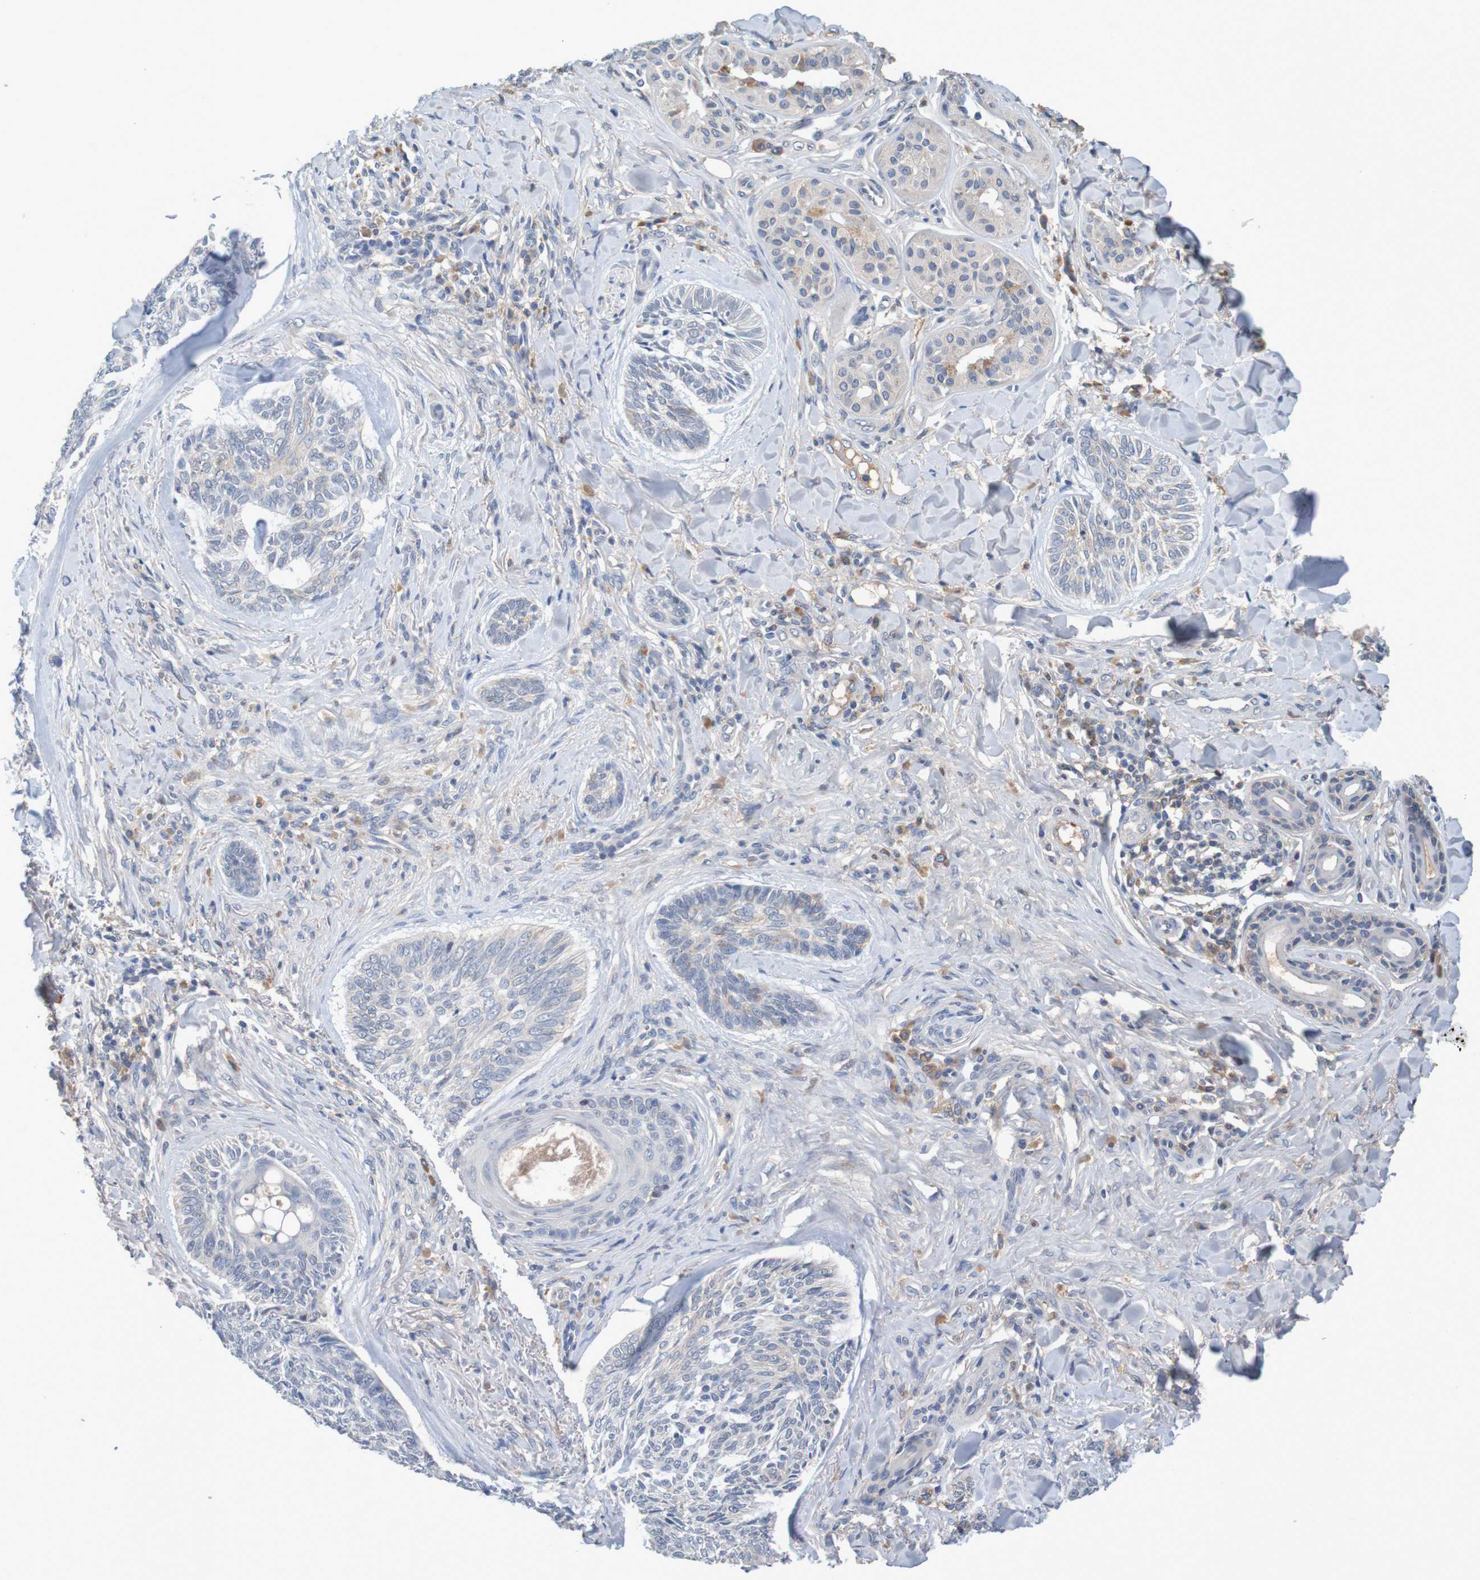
{"staining": {"intensity": "weak", "quantity": "<25%", "location": "cytoplasmic/membranous"}, "tissue": "skin cancer", "cell_type": "Tumor cells", "image_type": "cancer", "snomed": [{"axis": "morphology", "description": "Basal cell carcinoma"}, {"axis": "topography", "description": "Skin"}], "caption": "DAB (3,3'-diaminobenzidine) immunohistochemical staining of skin basal cell carcinoma demonstrates no significant staining in tumor cells.", "gene": "LTA", "patient": {"sex": "male", "age": 43}}